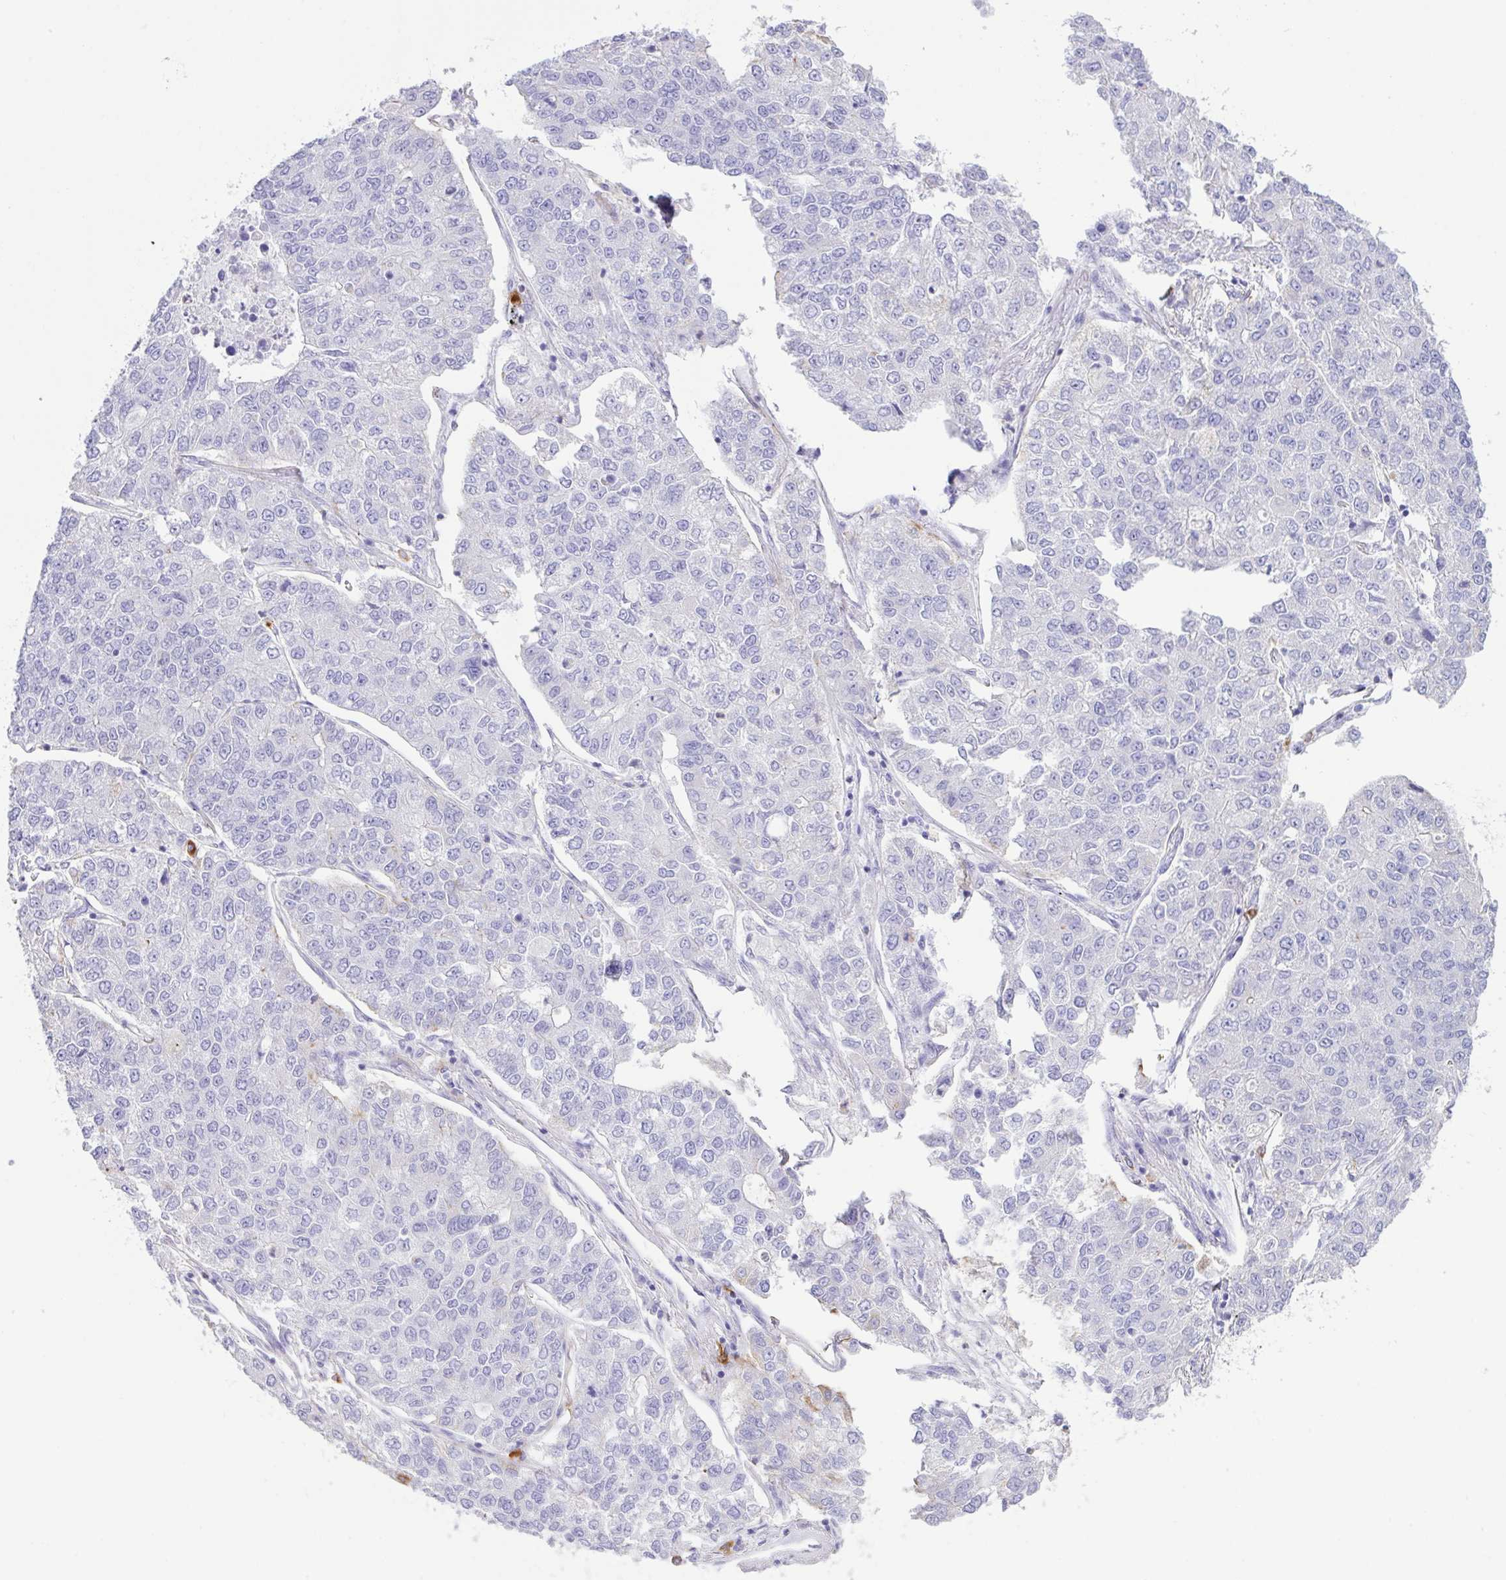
{"staining": {"intensity": "negative", "quantity": "none", "location": "none"}, "tissue": "lung cancer", "cell_type": "Tumor cells", "image_type": "cancer", "snomed": [{"axis": "morphology", "description": "Adenocarcinoma, NOS"}, {"axis": "topography", "description": "Lung"}], "caption": "Adenocarcinoma (lung) was stained to show a protein in brown. There is no significant staining in tumor cells.", "gene": "CST11", "patient": {"sex": "male", "age": 49}}